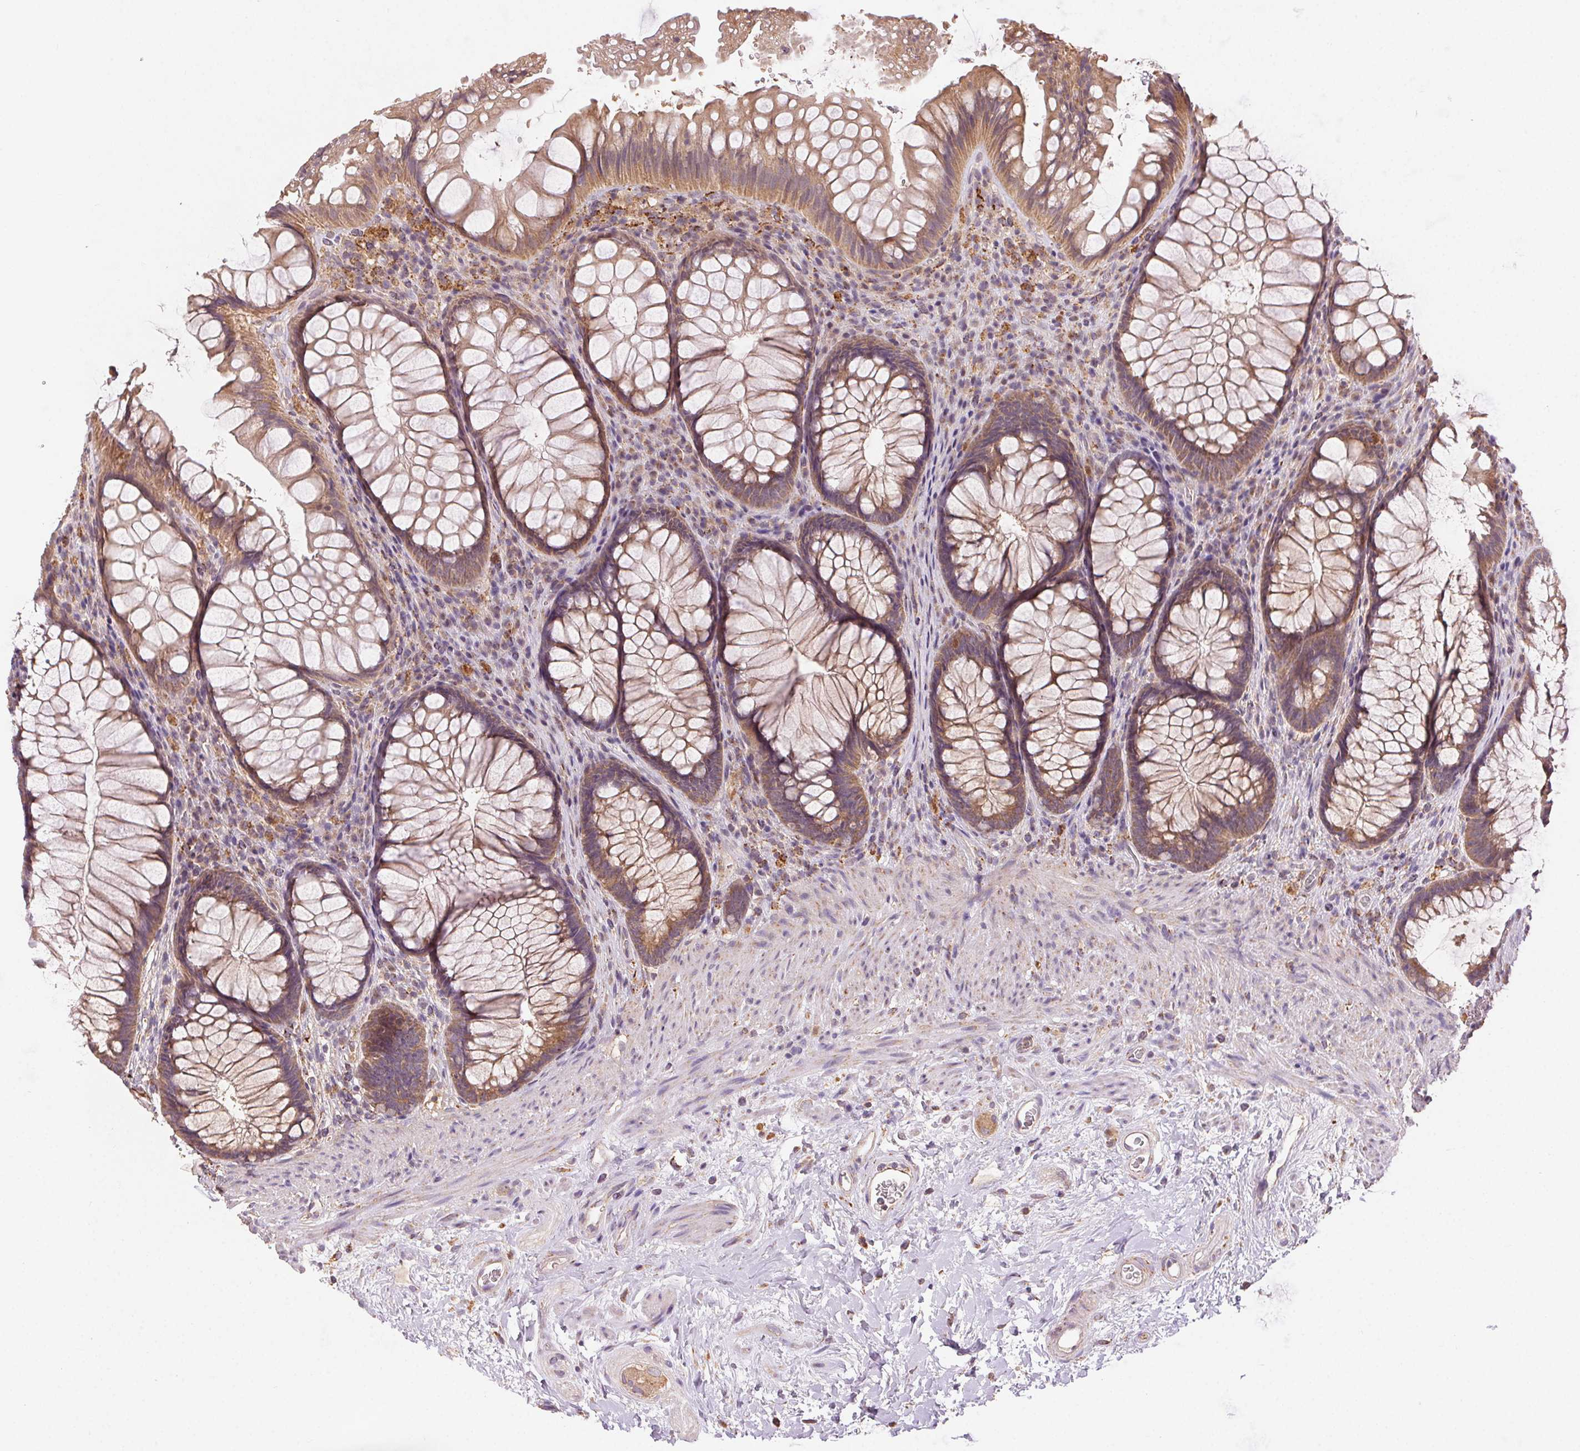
{"staining": {"intensity": "moderate", "quantity": ">75%", "location": "cytoplasmic/membranous"}, "tissue": "rectum", "cell_type": "Glandular cells", "image_type": "normal", "snomed": [{"axis": "morphology", "description": "Normal tissue, NOS"}, {"axis": "topography", "description": "Smooth muscle"}, {"axis": "topography", "description": "Rectum"}], "caption": "Moderate cytoplasmic/membranous expression is present in about >75% of glandular cells in normal rectum.", "gene": "FNBP1L", "patient": {"sex": "male", "age": 53}}